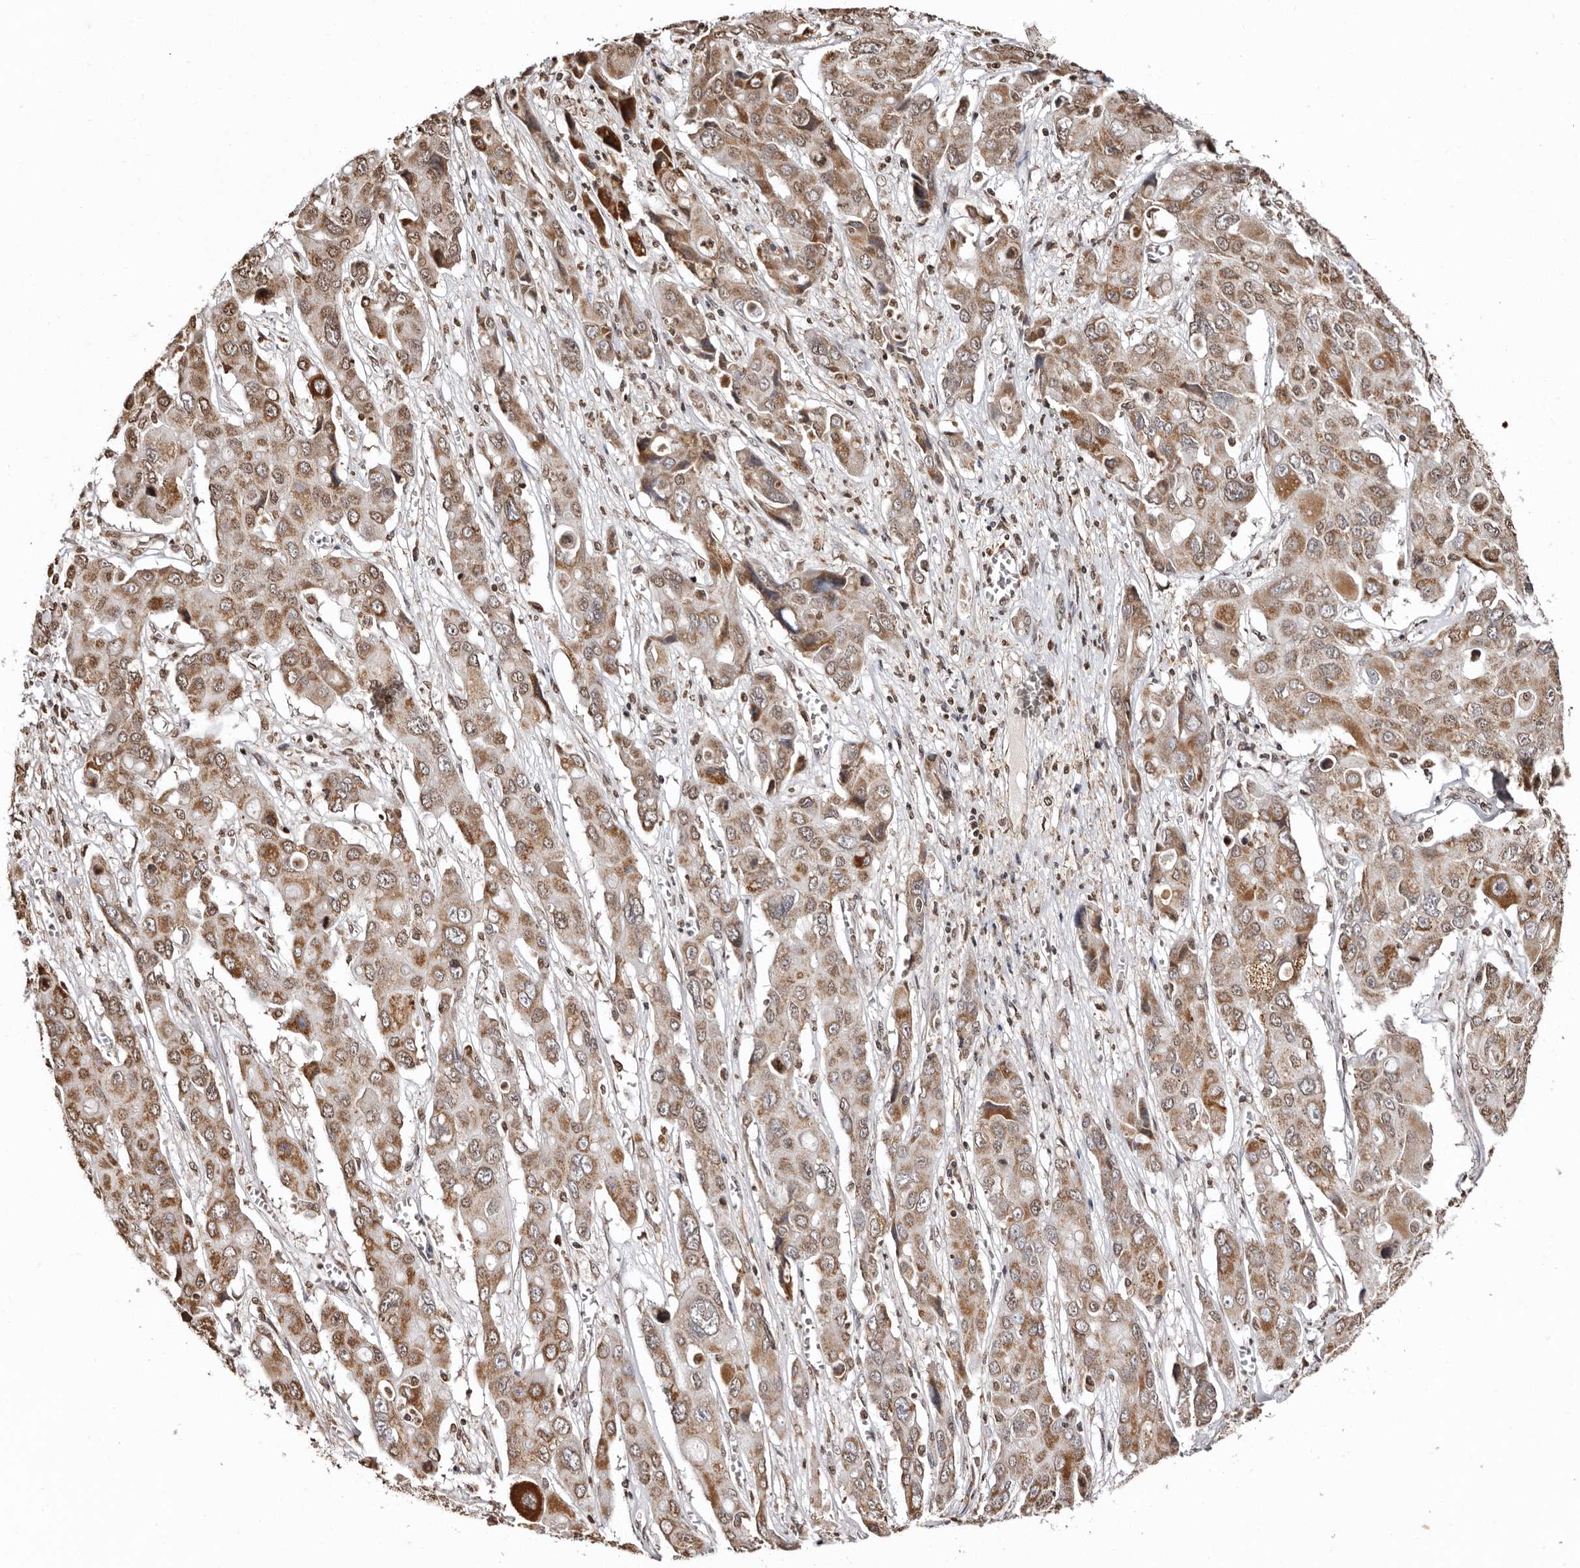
{"staining": {"intensity": "moderate", "quantity": ">75%", "location": "cytoplasmic/membranous"}, "tissue": "liver cancer", "cell_type": "Tumor cells", "image_type": "cancer", "snomed": [{"axis": "morphology", "description": "Cholangiocarcinoma"}, {"axis": "topography", "description": "Liver"}], "caption": "DAB immunohistochemical staining of liver cholangiocarcinoma demonstrates moderate cytoplasmic/membranous protein positivity in about >75% of tumor cells.", "gene": "CCDC190", "patient": {"sex": "male", "age": 67}}